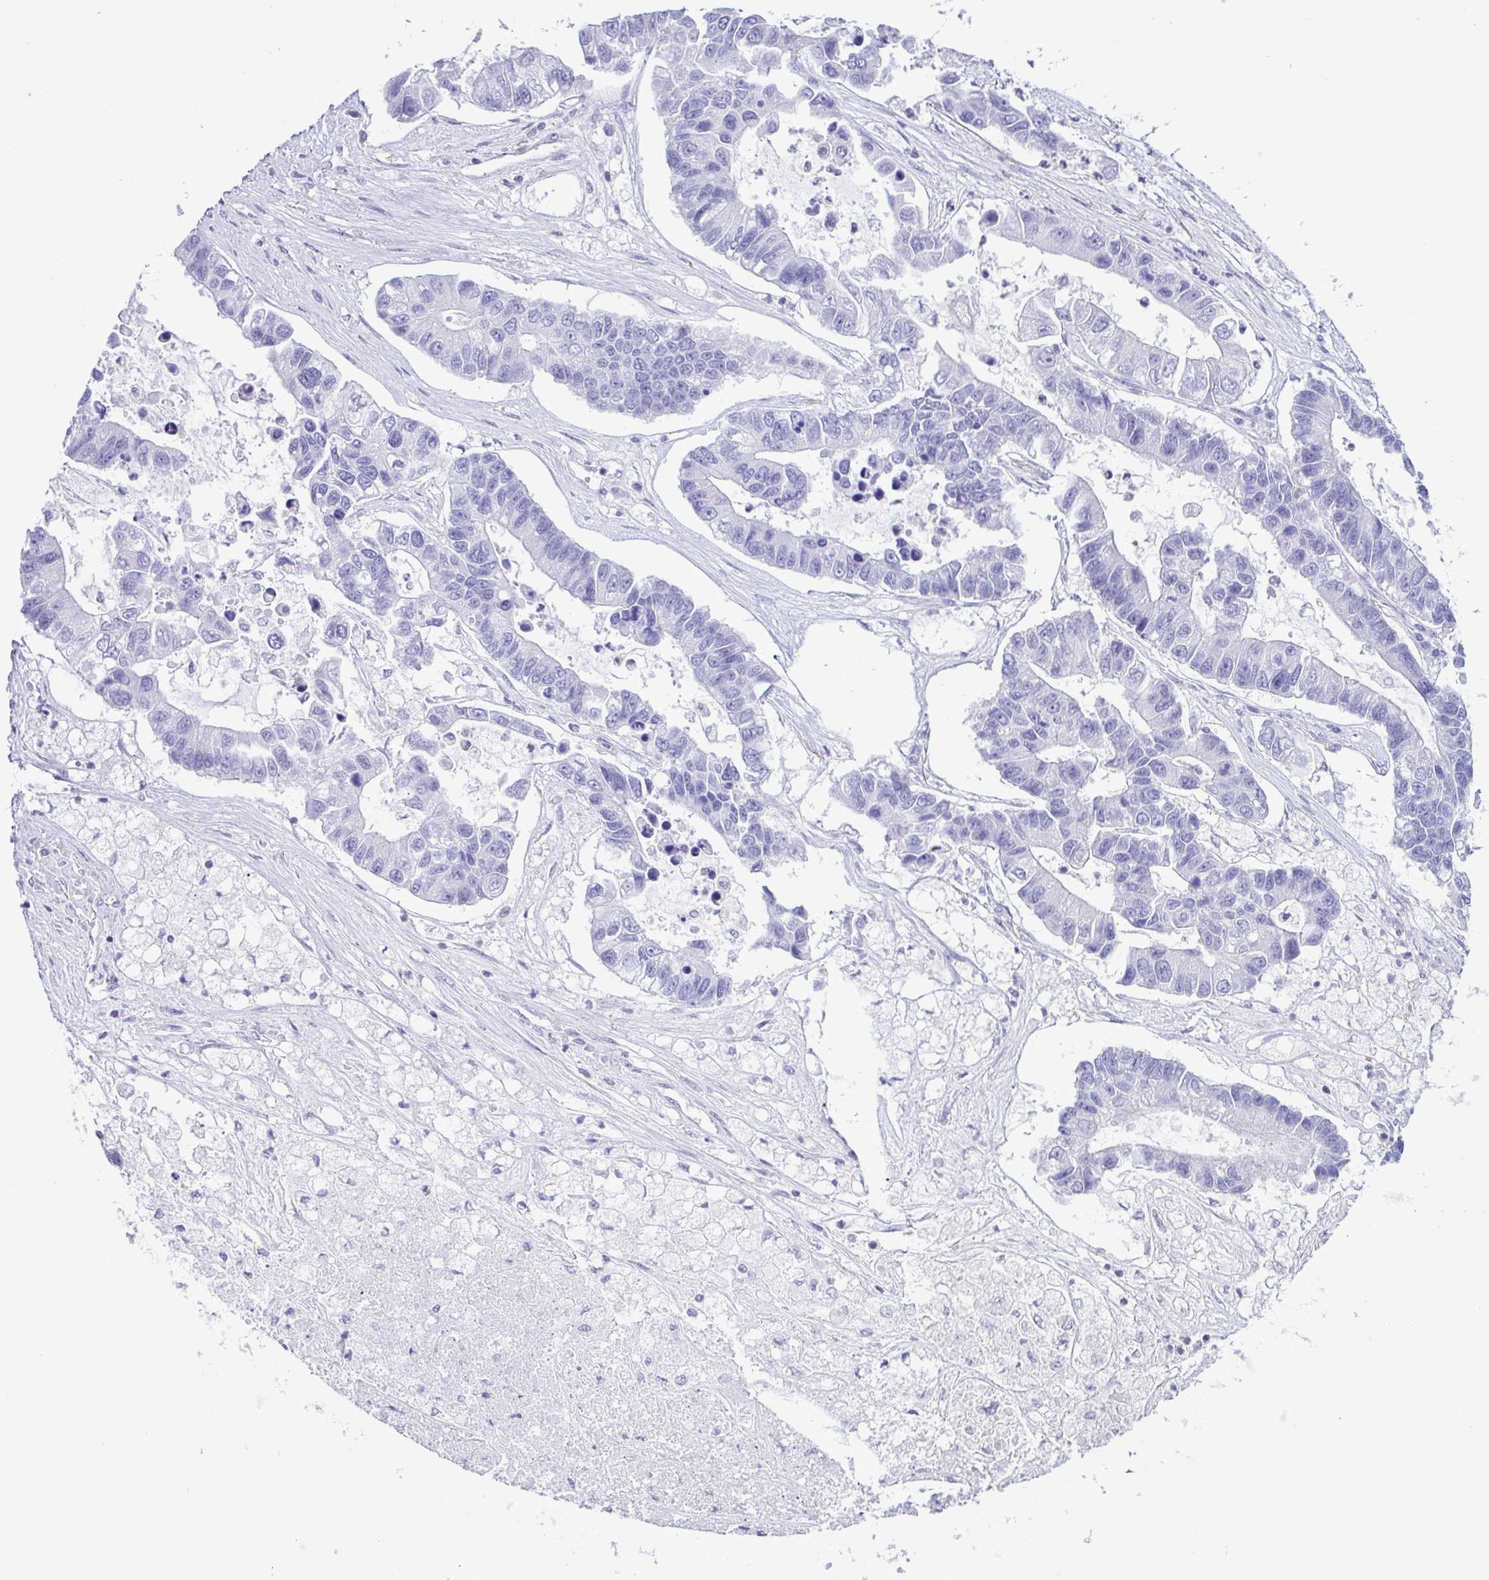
{"staining": {"intensity": "negative", "quantity": "none", "location": "none"}, "tissue": "lung cancer", "cell_type": "Tumor cells", "image_type": "cancer", "snomed": [{"axis": "morphology", "description": "Adenocarcinoma, NOS"}, {"axis": "topography", "description": "Bronchus"}, {"axis": "topography", "description": "Lung"}], "caption": "DAB immunohistochemical staining of lung adenocarcinoma reveals no significant positivity in tumor cells.", "gene": "CYP17A1", "patient": {"sex": "female", "age": 51}}